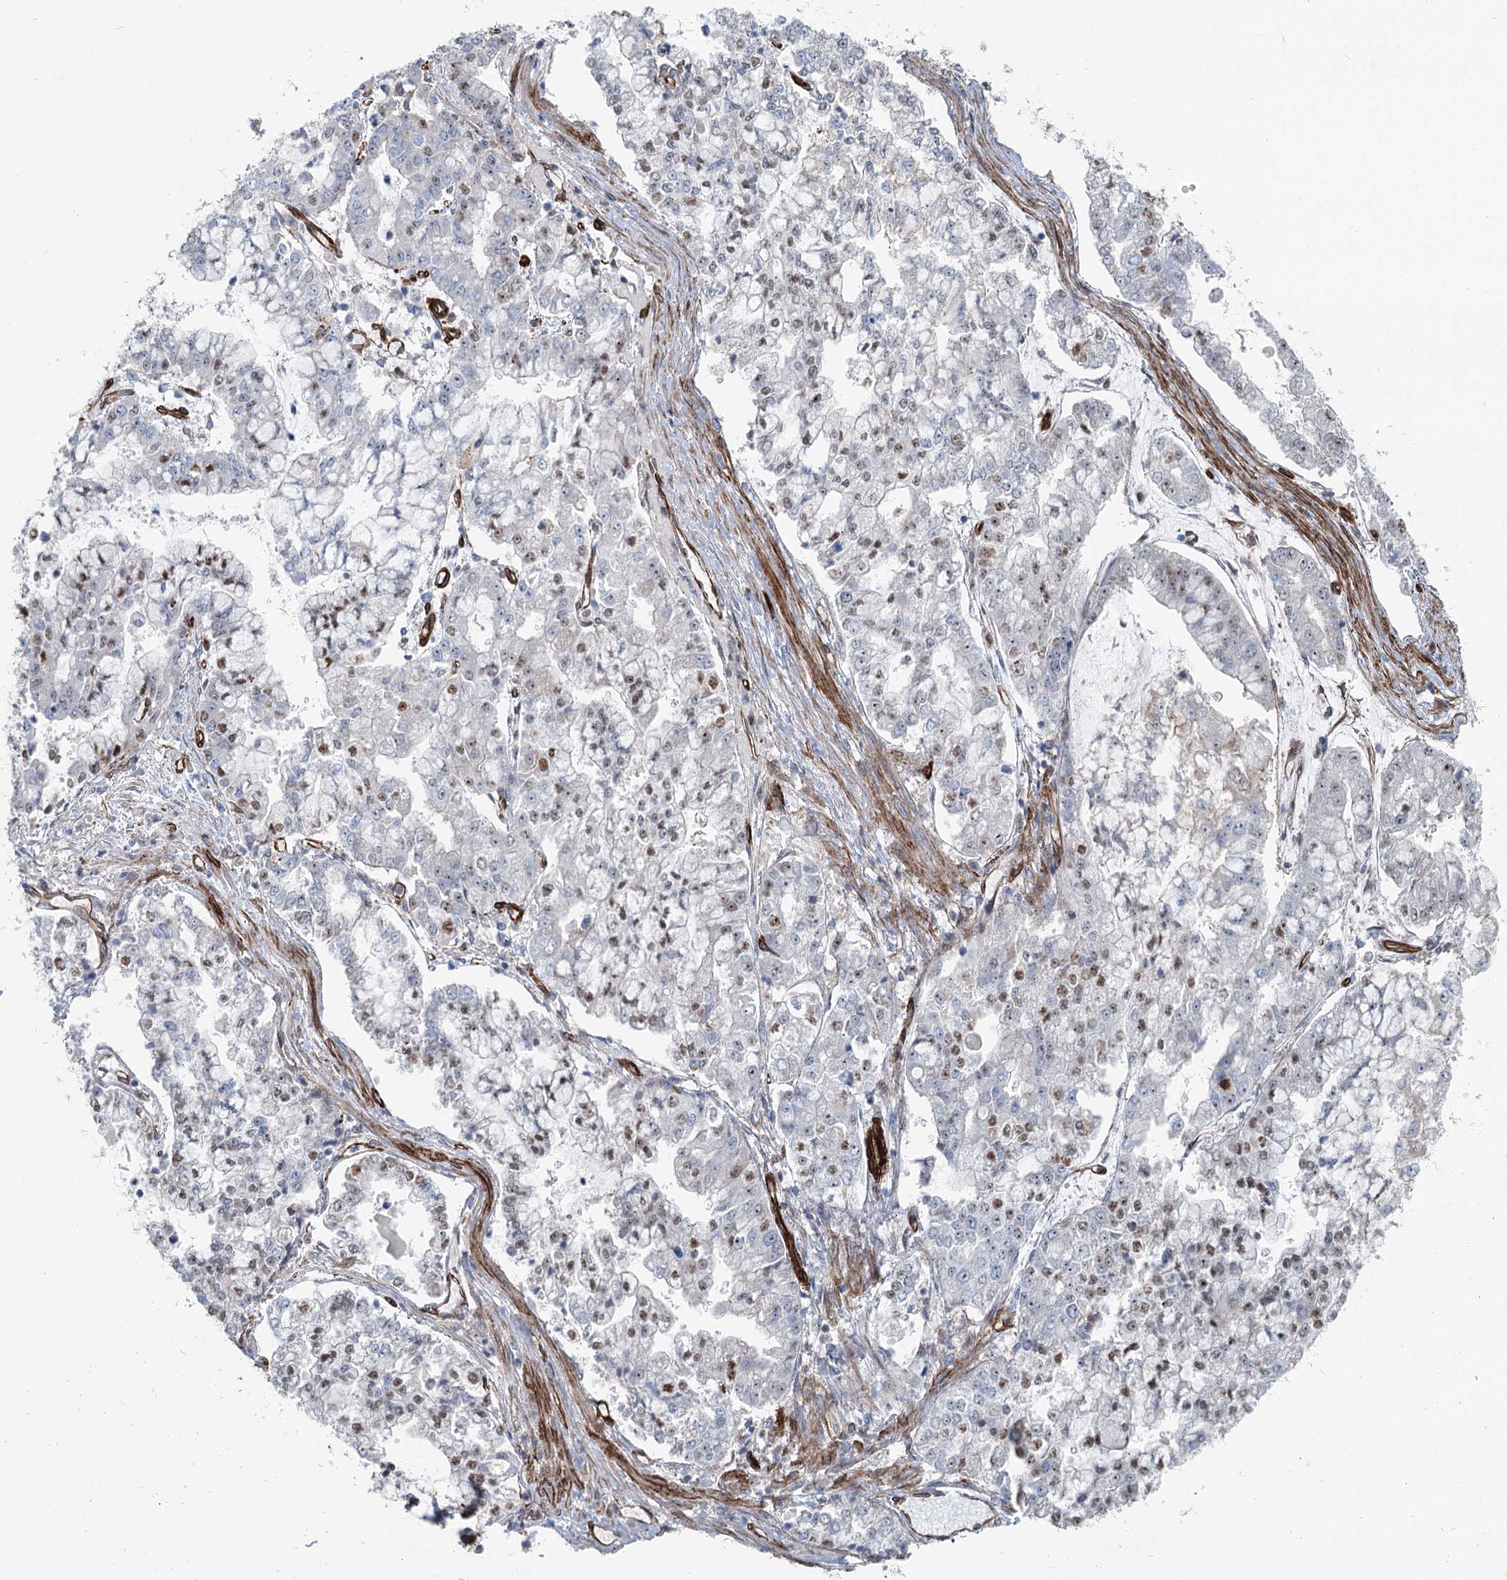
{"staining": {"intensity": "weak", "quantity": "25%-75%", "location": "nuclear"}, "tissue": "stomach cancer", "cell_type": "Tumor cells", "image_type": "cancer", "snomed": [{"axis": "morphology", "description": "Adenocarcinoma, NOS"}, {"axis": "topography", "description": "Stomach"}], "caption": "Protein staining of stomach cancer (adenocarcinoma) tissue reveals weak nuclear staining in about 25%-75% of tumor cells. The protein is stained brown, and the nuclei are stained in blue (DAB (3,3'-diaminobenzidine) IHC with brightfield microscopy, high magnification).", "gene": "IQSEC1", "patient": {"sex": "male", "age": 76}}